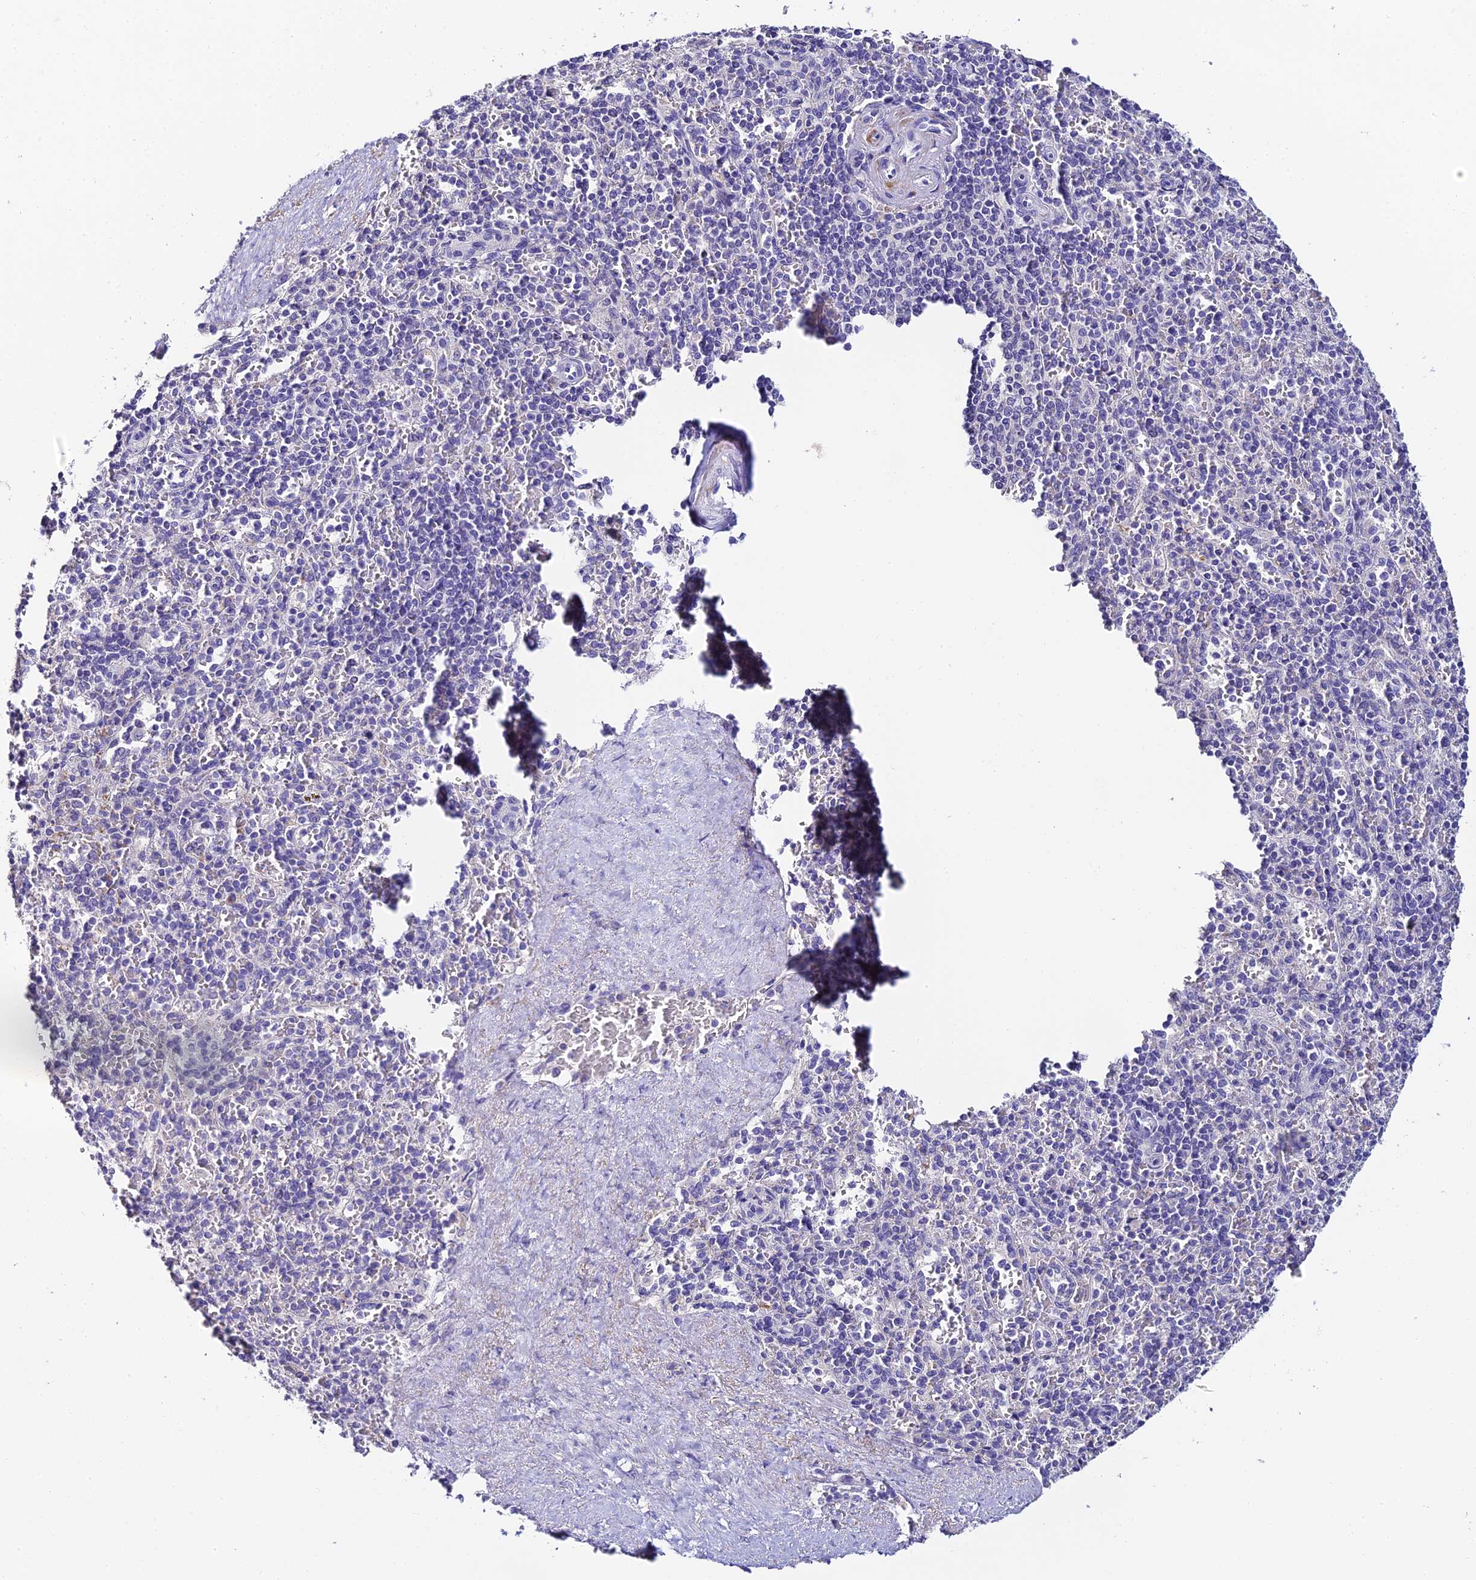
{"staining": {"intensity": "negative", "quantity": "none", "location": "none"}, "tissue": "spleen", "cell_type": "Cells in red pulp", "image_type": "normal", "snomed": [{"axis": "morphology", "description": "Normal tissue, NOS"}, {"axis": "topography", "description": "Spleen"}], "caption": "Cells in red pulp show no significant protein staining in normal spleen. (IHC, brightfield microscopy, high magnification).", "gene": "C12orf29", "patient": {"sex": "male", "age": 82}}